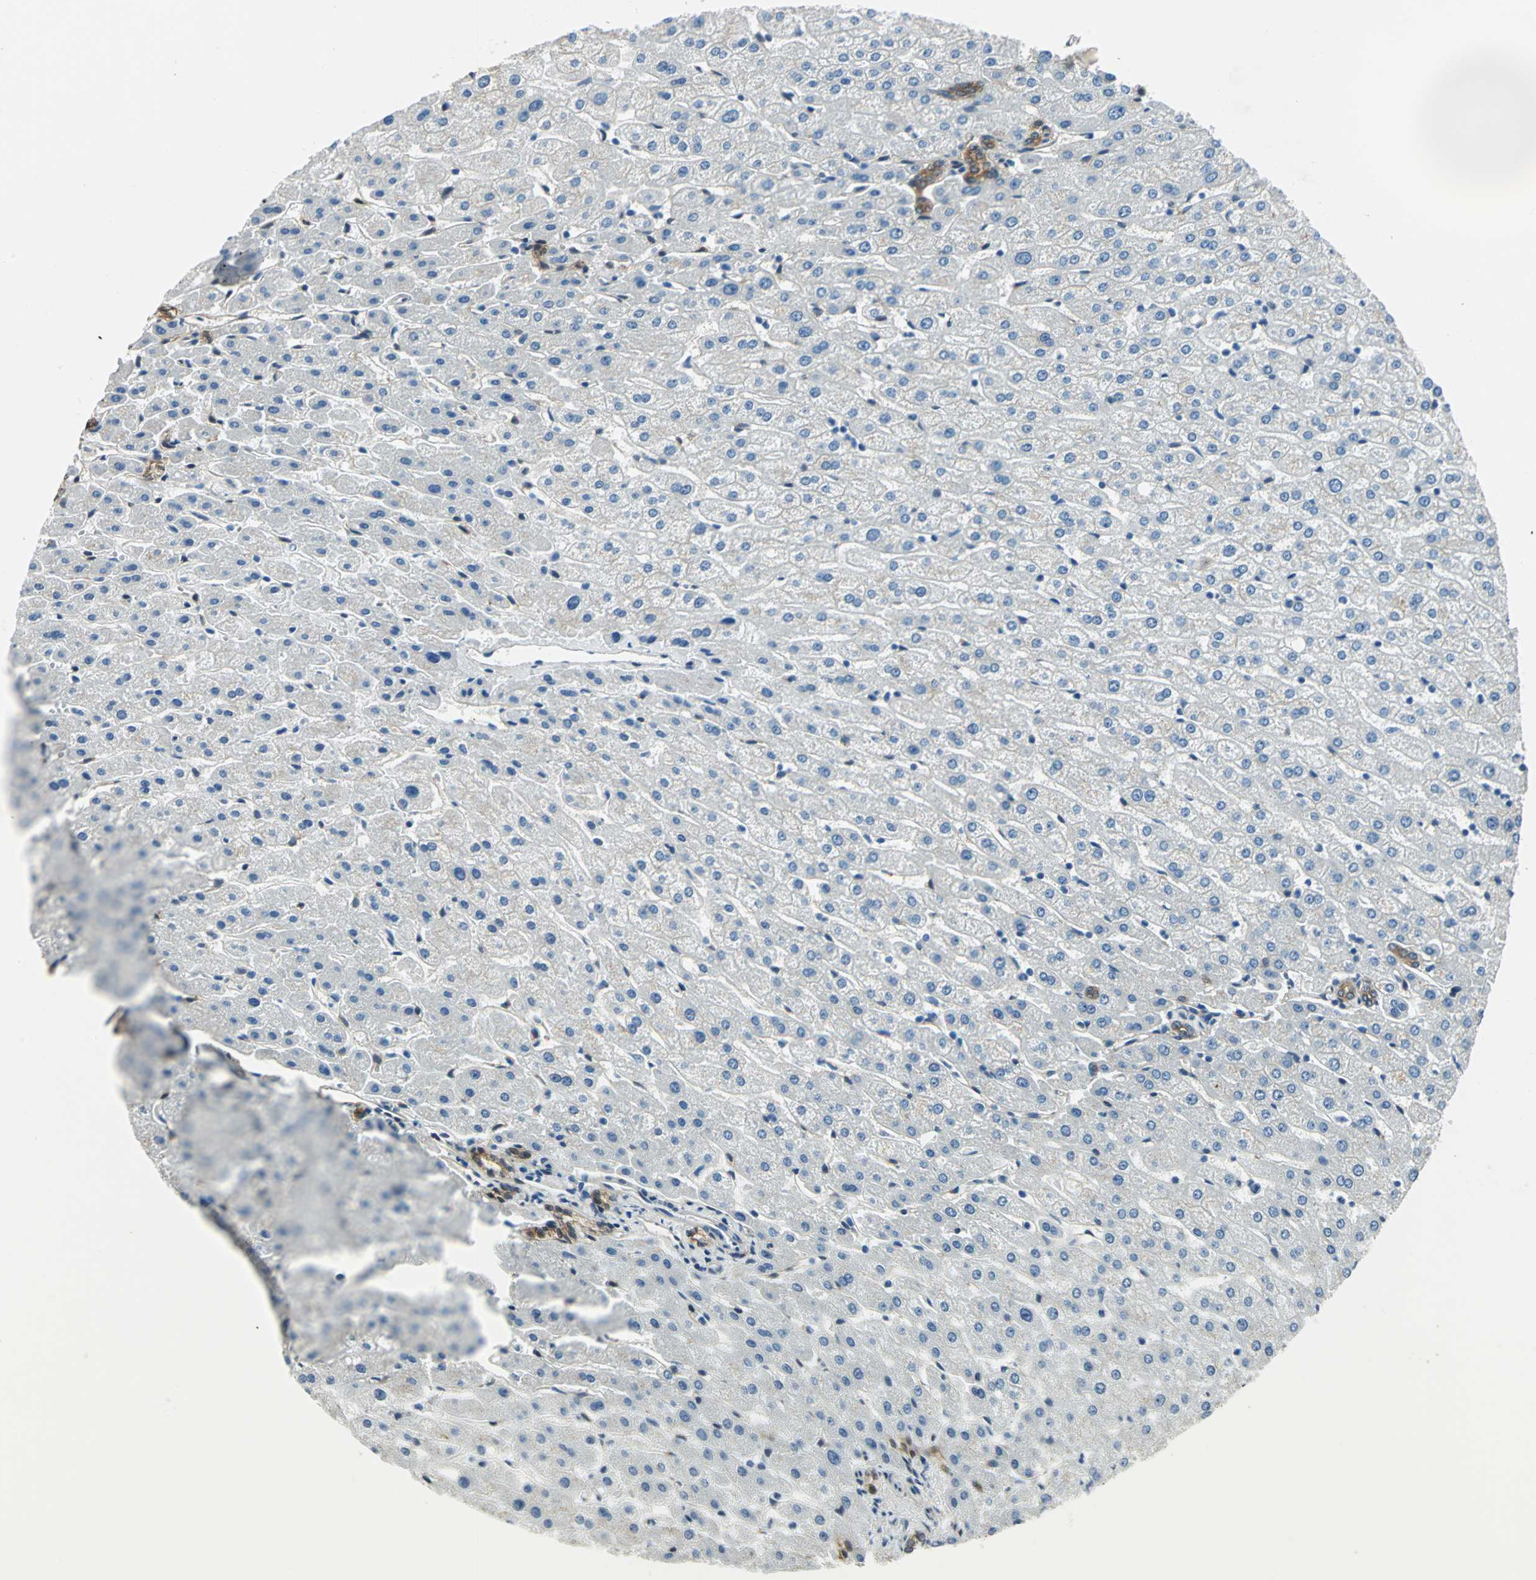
{"staining": {"intensity": "moderate", "quantity": ">75%", "location": "cytoplasmic/membranous"}, "tissue": "liver", "cell_type": "Cholangiocytes", "image_type": "normal", "snomed": [{"axis": "morphology", "description": "Normal tissue, NOS"}, {"axis": "morphology", "description": "Fibrosis, NOS"}, {"axis": "topography", "description": "Liver"}], "caption": "Protein expression analysis of normal liver shows moderate cytoplasmic/membranous staining in about >75% of cholangiocytes. Nuclei are stained in blue.", "gene": "CDC42EP1", "patient": {"sex": "female", "age": 29}}